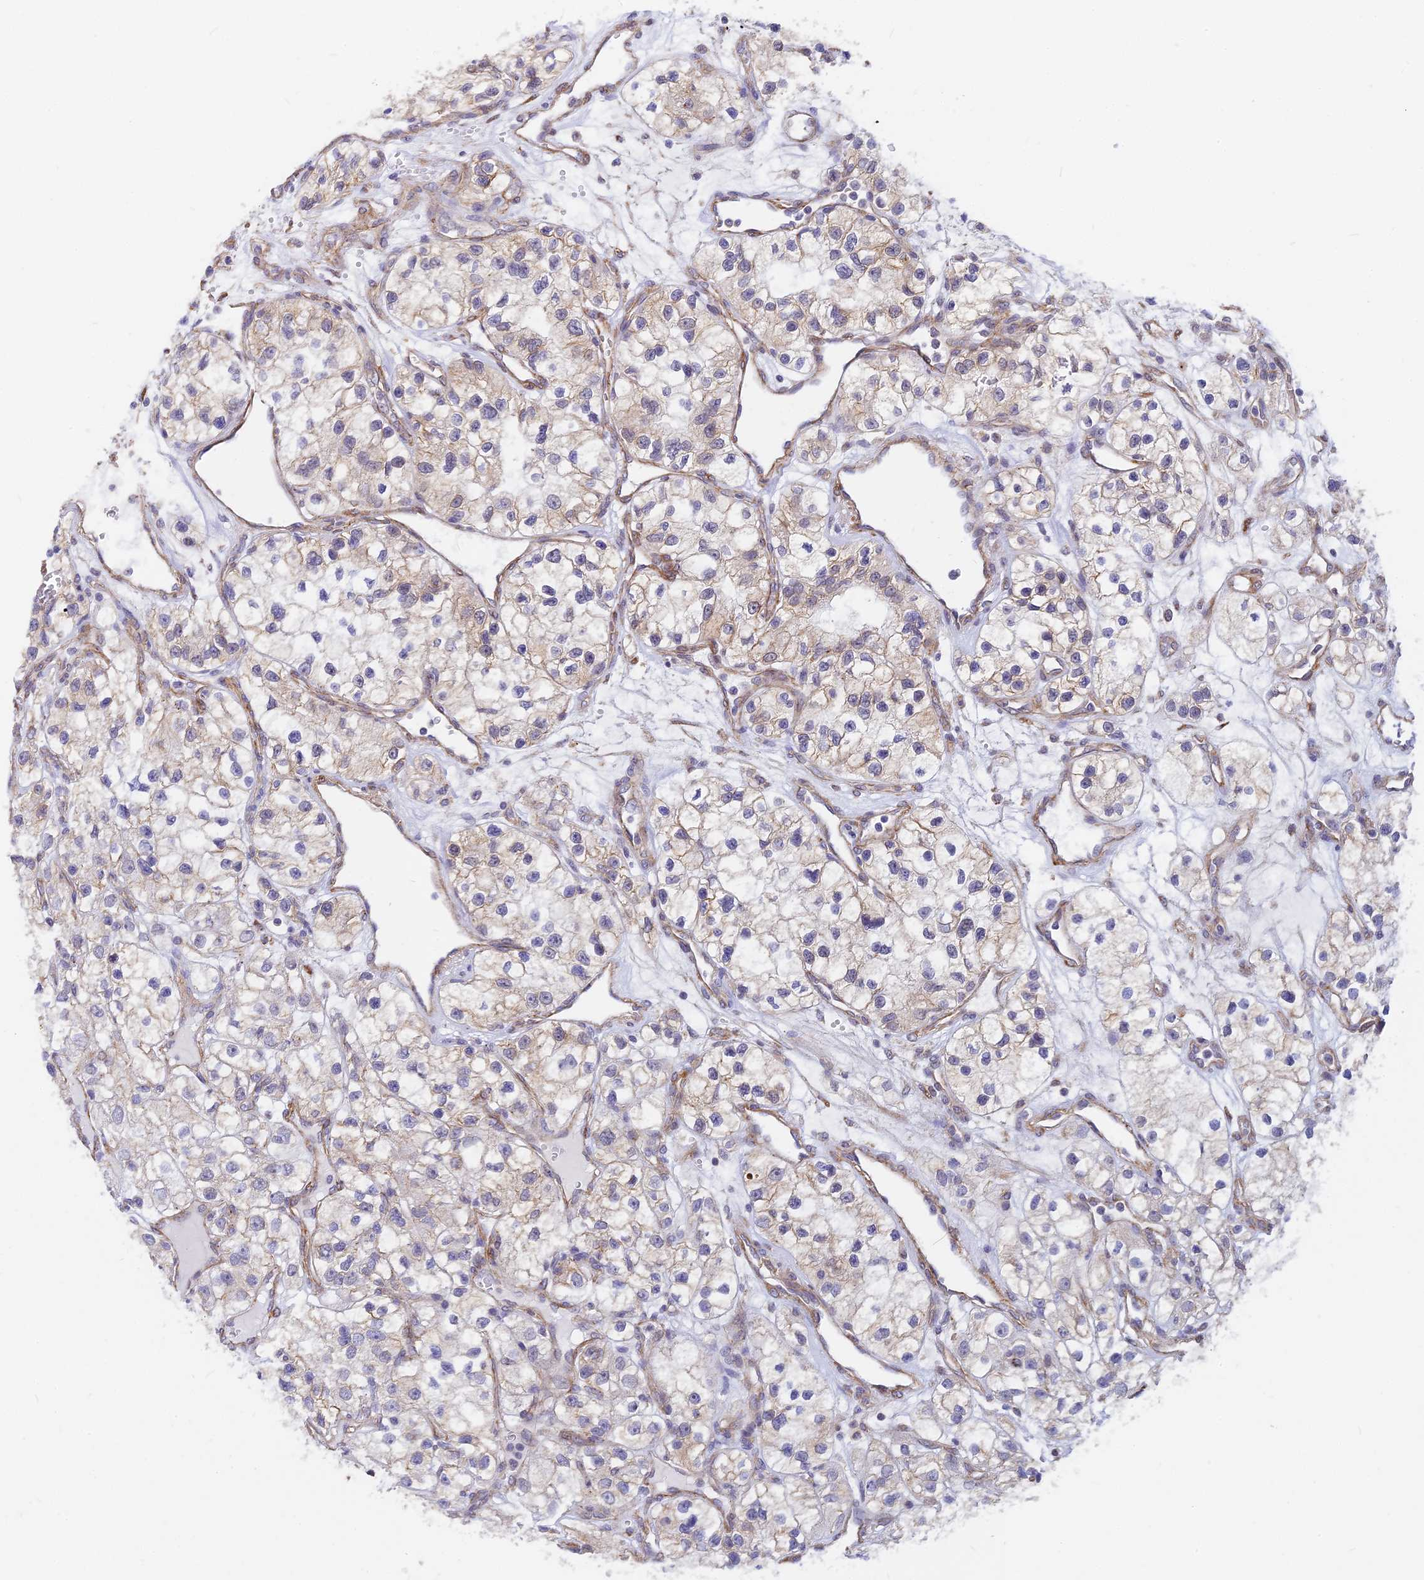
{"staining": {"intensity": "weak", "quantity": "<25%", "location": "cytoplasmic/membranous"}, "tissue": "renal cancer", "cell_type": "Tumor cells", "image_type": "cancer", "snomed": [{"axis": "morphology", "description": "Adenocarcinoma, NOS"}, {"axis": "topography", "description": "Kidney"}], "caption": "Tumor cells are negative for brown protein staining in renal cancer.", "gene": "VSTM2L", "patient": {"sex": "female", "age": 57}}